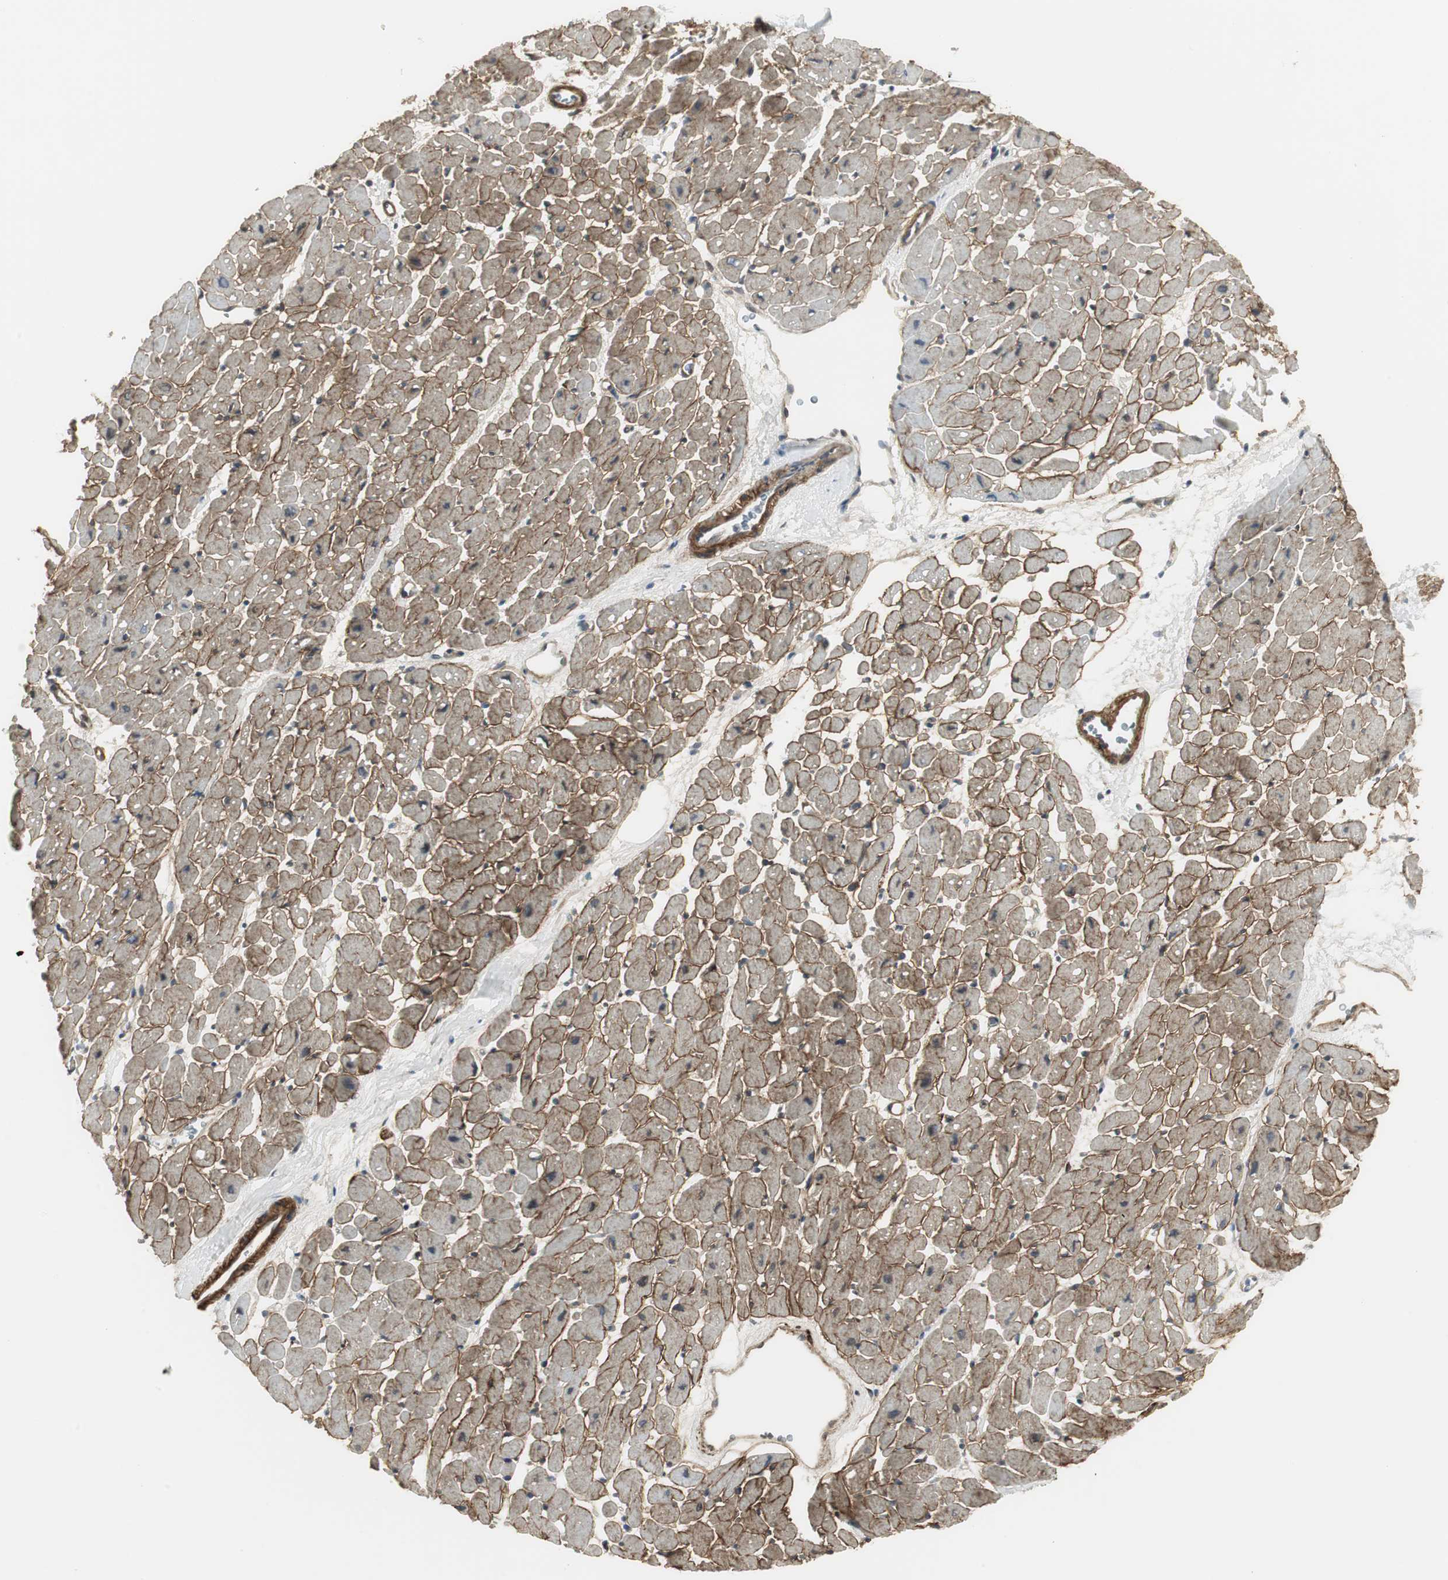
{"staining": {"intensity": "moderate", "quantity": ">75%", "location": "cytoplasmic/membranous"}, "tissue": "heart muscle", "cell_type": "Cardiomyocytes", "image_type": "normal", "snomed": [{"axis": "morphology", "description": "Normal tissue, NOS"}, {"axis": "topography", "description": "Heart"}], "caption": "A medium amount of moderate cytoplasmic/membranous expression is present in about >75% of cardiomyocytes in unremarkable heart muscle. Ihc stains the protein in brown and the nuclei are stained blue.", "gene": "SCYL3", "patient": {"sex": "male", "age": 45}}